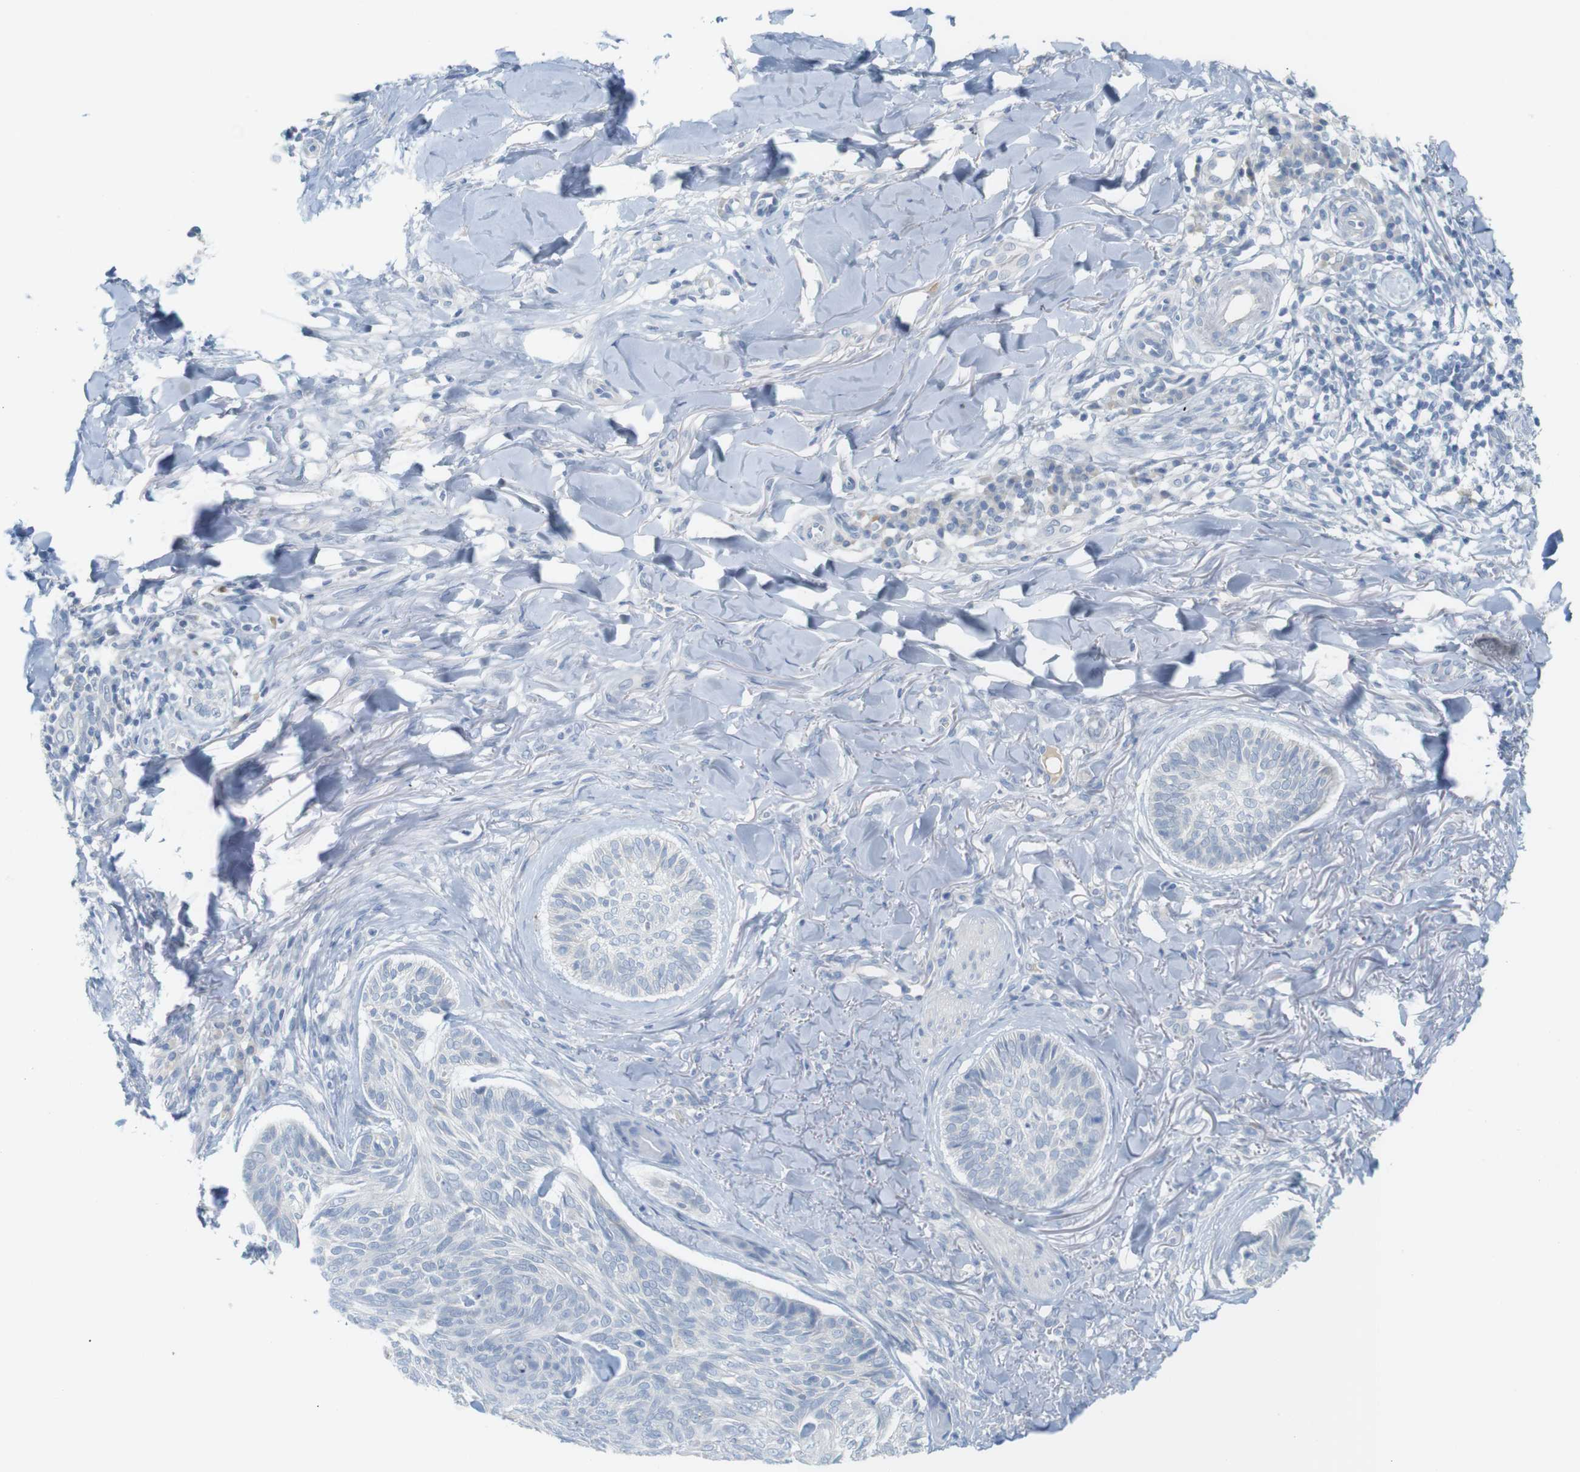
{"staining": {"intensity": "negative", "quantity": "none", "location": "none"}, "tissue": "skin cancer", "cell_type": "Tumor cells", "image_type": "cancer", "snomed": [{"axis": "morphology", "description": "Basal cell carcinoma"}, {"axis": "topography", "description": "Skin"}], "caption": "Skin basal cell carcinoma was stained to show a protein in brown. There is no significant positivity in tumor cells. The staining is performed using DAB brown chromogen with nuclei counter-stained in using hematoxylin.", "gene": "RGS9", "patient": {"sex": "male", "age": 43}}